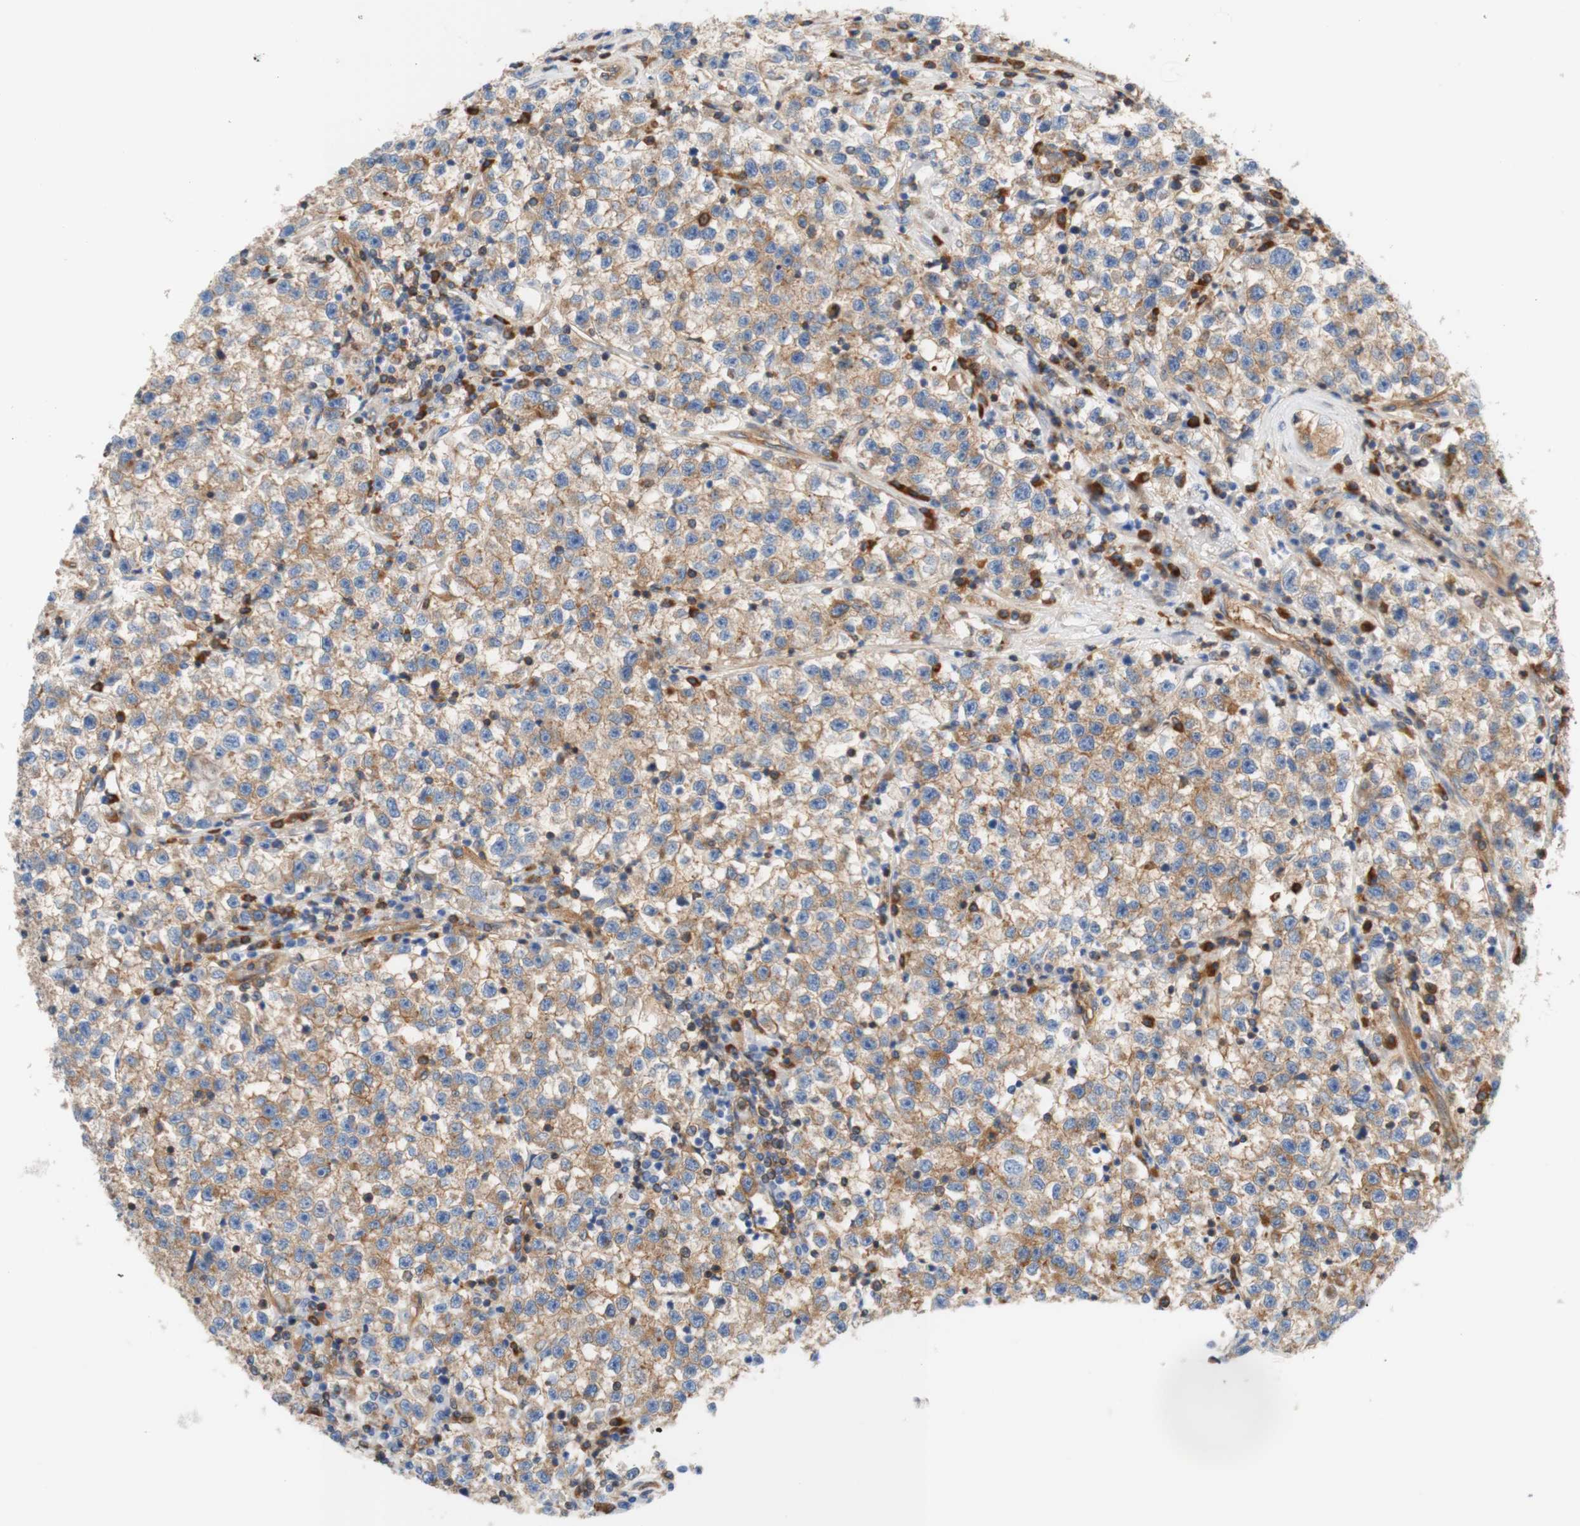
{"staining": {"intensity": "weak", "quantity": "25%-75%", "location": "cytoplasmic/membranous"}, "tissue": "testis cancer", "cell_type": "Tumor cells", "image_type": "cancer", "snomed": [{"axis": "morphology", "description": "Seminoma, NOS"}, {"axis": "topography", "description": "Testis"}], "caption": "Testis cancer (seminoma) tissue demonstrates weak cytoplasmic/membranous expression in approximately 25%-75% of tumor cells (brown staining indicates protein expression, while blue staining denotes nuclei).", "gene": "STOM", "patient": {"sex": "male", "age": 22}}